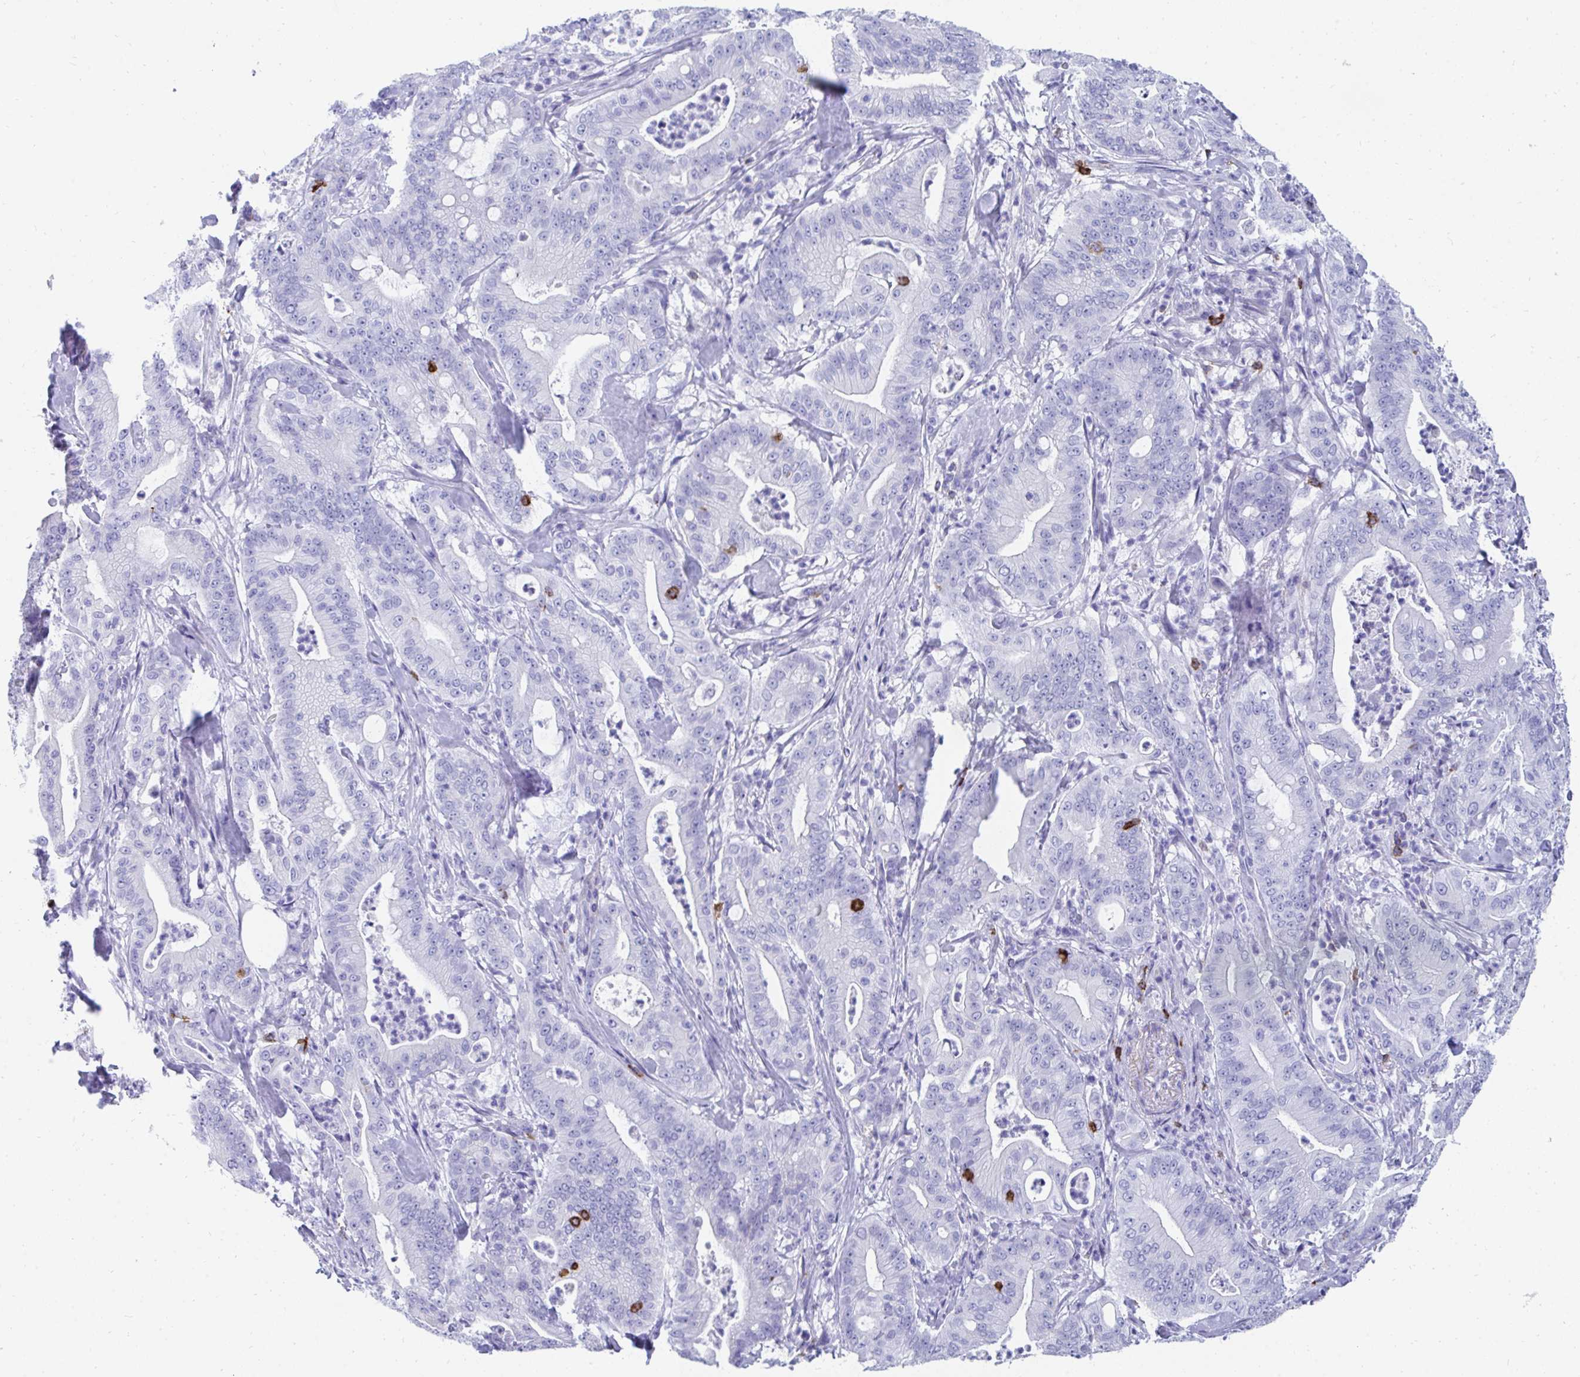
{"staining": {"intensity": "negative", "quantity": "none", "location": "none"}, "tissue": "pancreatic cancer", "cell_type": "Tumor cells", "image_type": "cancer", "snomed": [{"axis": "morphology", "description": "Adenocarcinoma, NOS"}, {"axis": "topography", "description": "Pancreas"}], "caption": "The micrograph displays no staining of tumor cells in pancreatic cancer.", "gene": "CD7", "patient": {"sex": "male", "age": 71}}